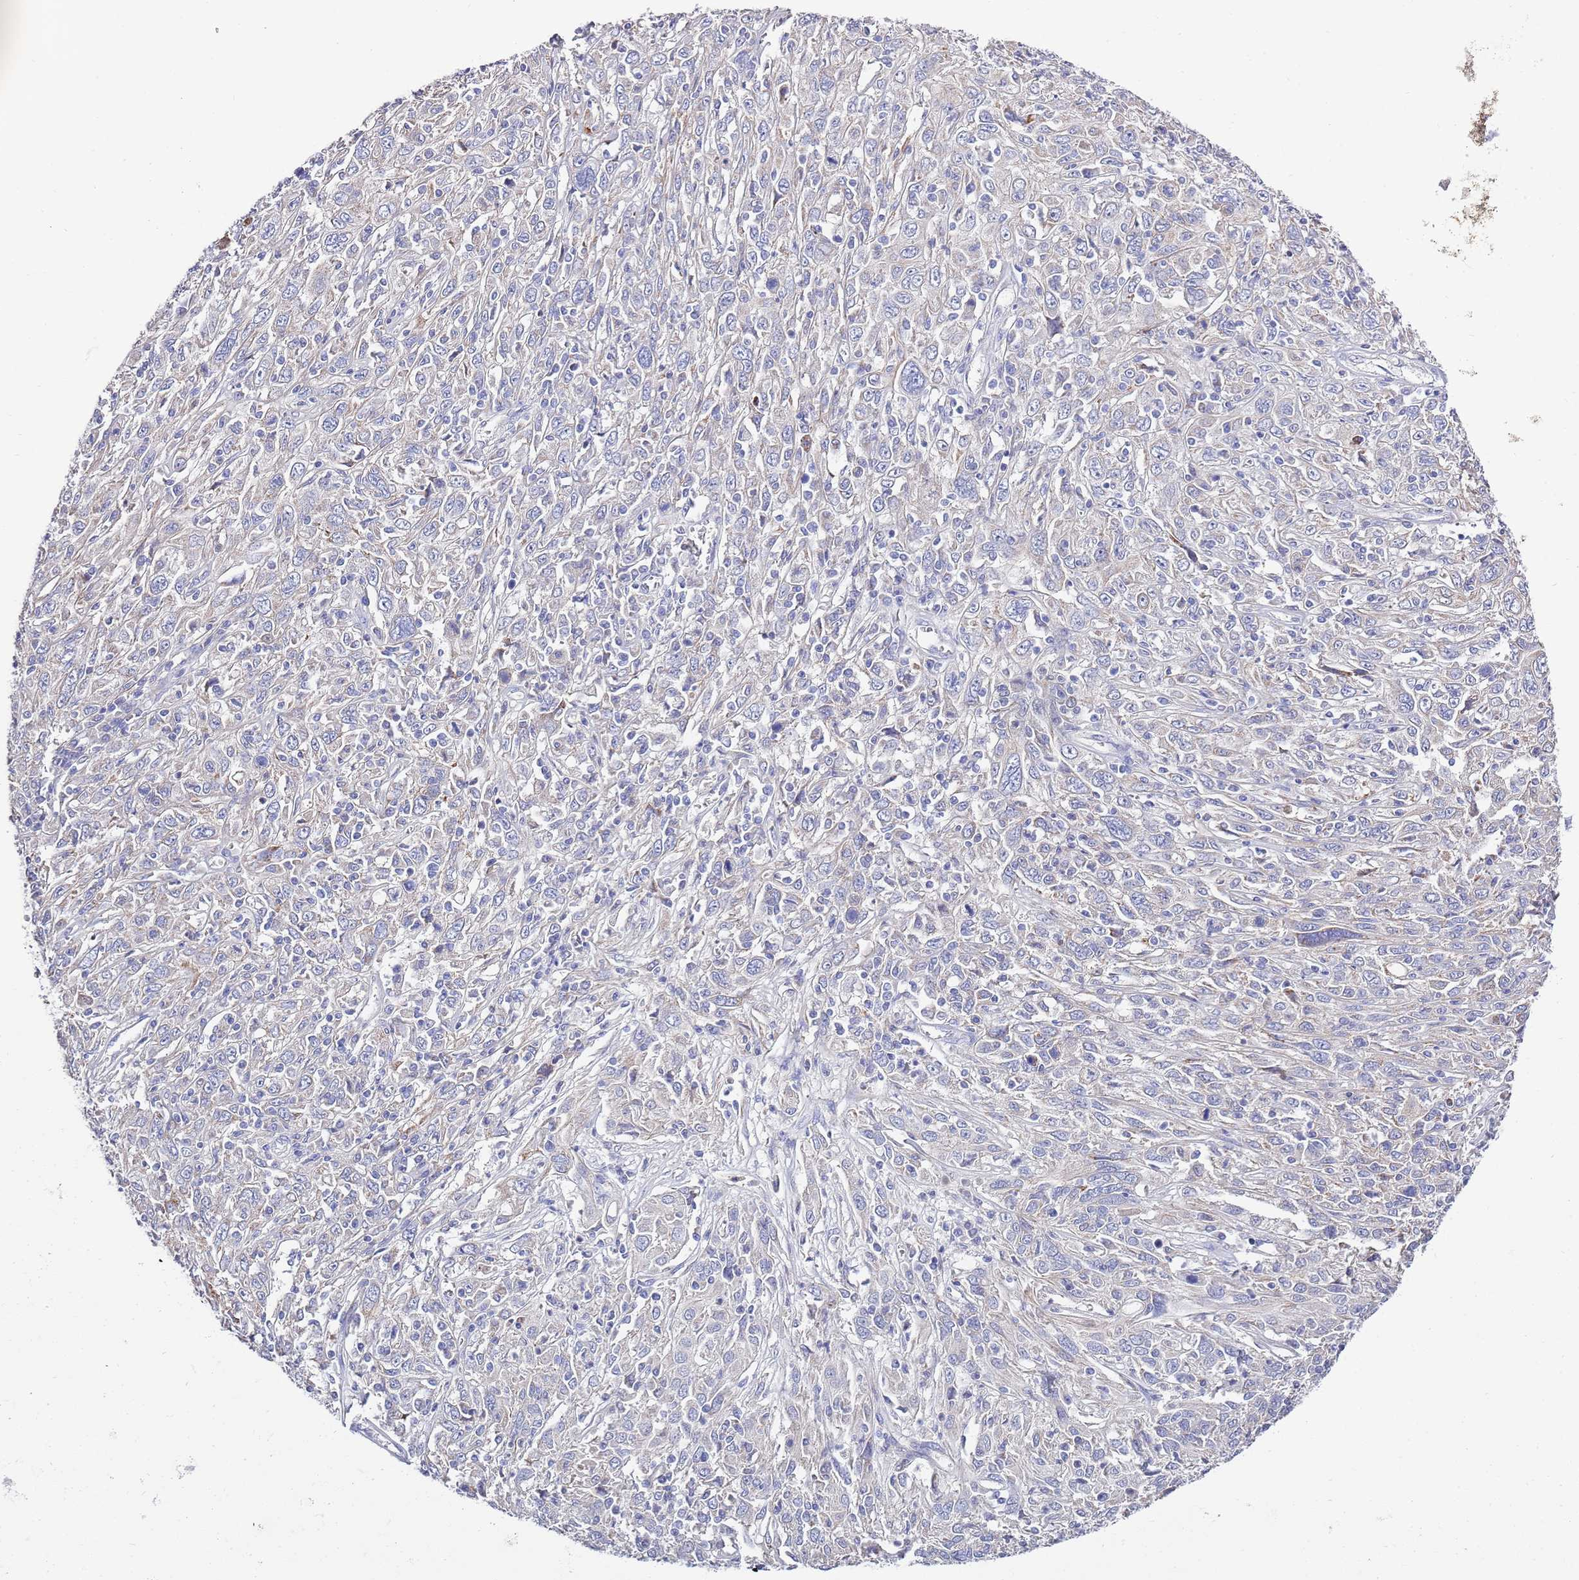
{"staining": {"intensity": "weak", "quantity": "<25%", "location": "cytoplasmic/membranous"}, "tissue": "cervical cancer", "cell_type": "Tumor cells", "image_type": "cancer", "snomed": [{"axis": "morphology", "description": "Squamous cell carcinoma, NOS"}, {"axis": "topography", "description": "Cervix"}], "caption": "The photomicrograph exhibits no staining of tumor cells in squamous cell carcinoma (cervical).", "gene": "EMC8", "patient": {"sex": "female", "age": 46}}